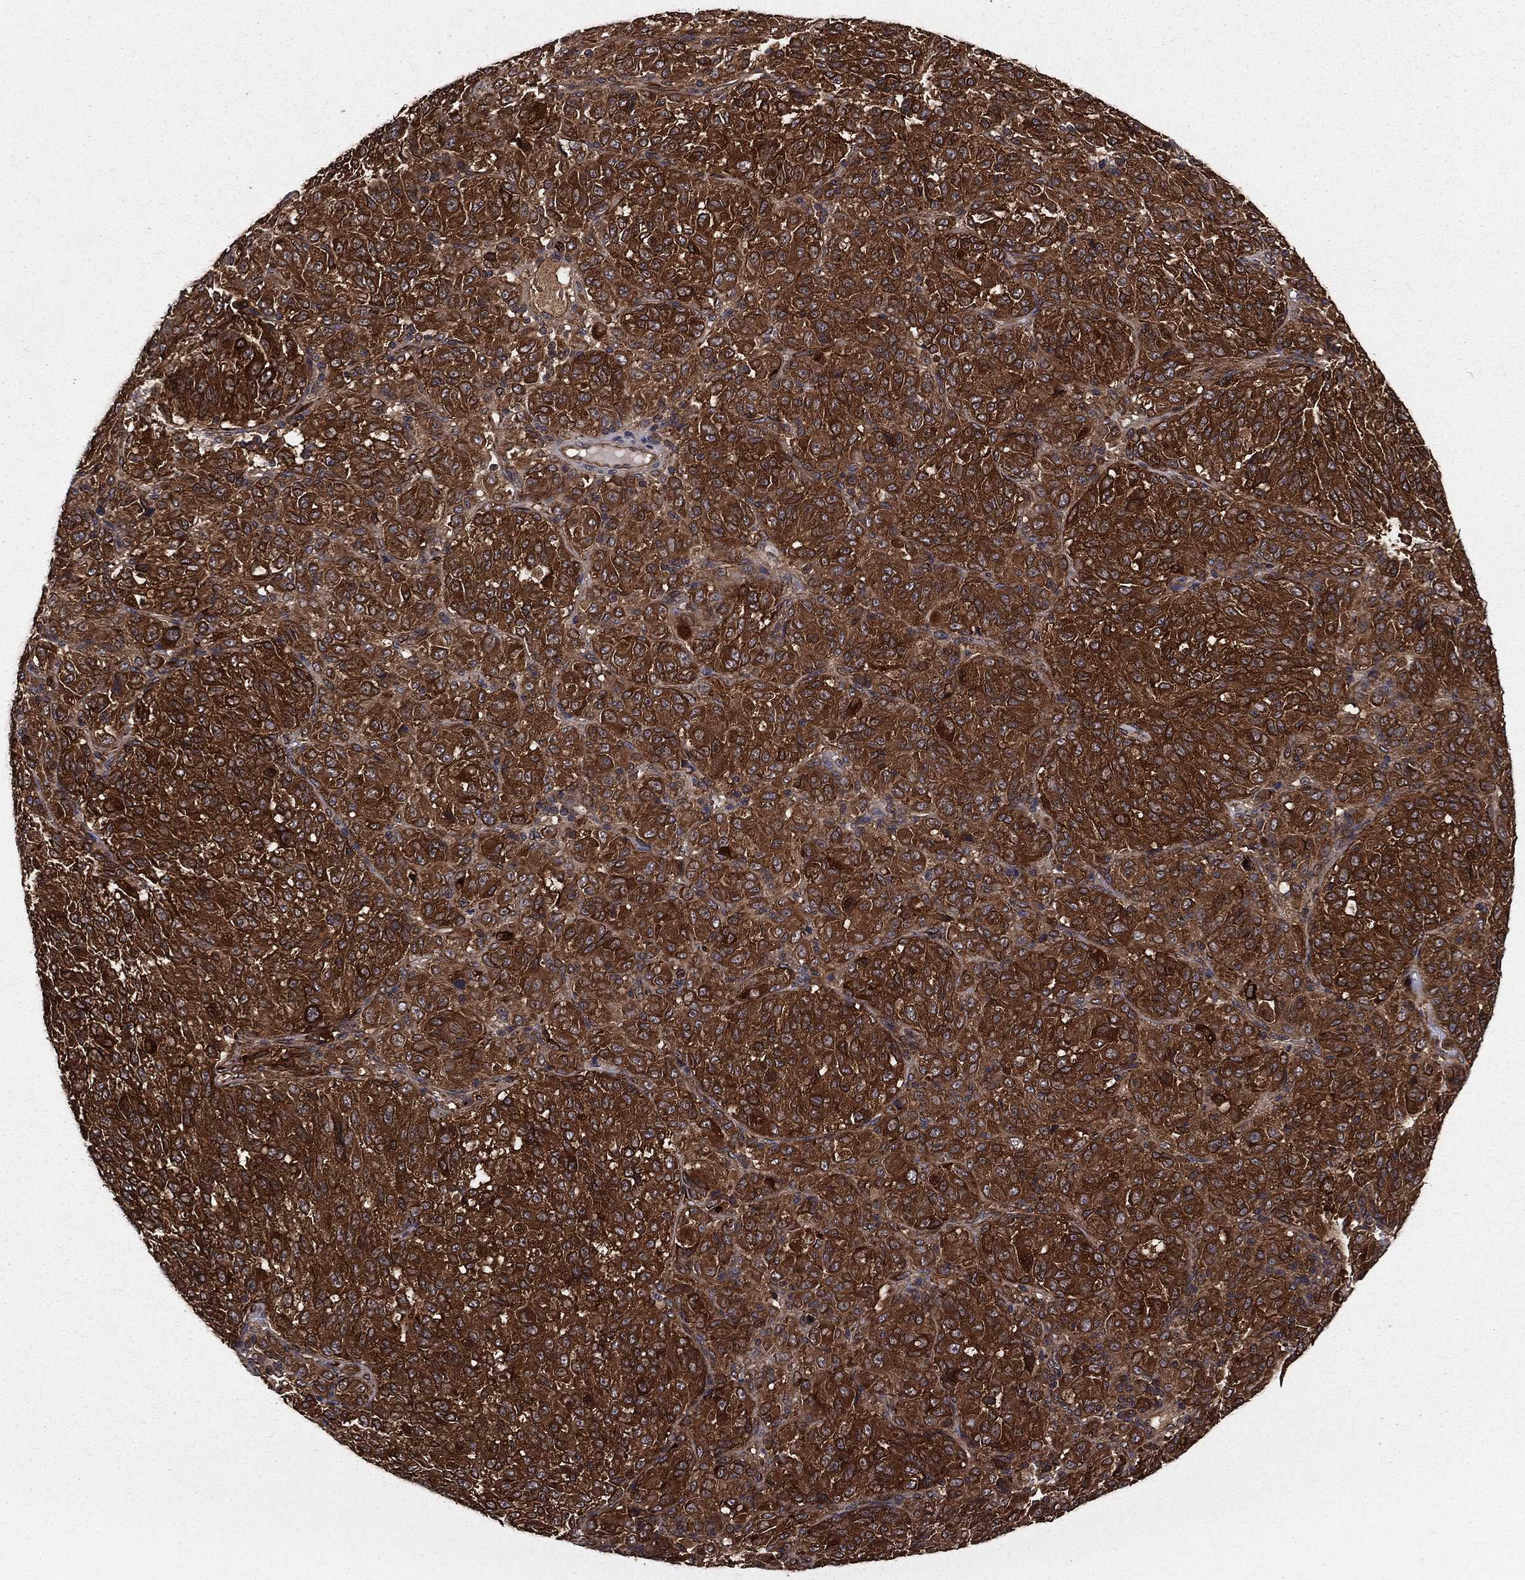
{"staining": {"intensity": "strong", "quantity": ">75%", "location": "cytoplasmic/membranous"}, "tissue": "melanoma", "cell_type": "Tumor cells", "image_type": "cancer", "snomed": [{"axis": "morphology", "description": "Malignant melanoma, Metastatic site"}, {"axis": "topography", "description": "Brain"}], "caption": "Human melanoma stained with a brown dye reveals strong cytoplasmic/membranous positive expression in about >75% of tumor cells.", "gene": "CERT1", "patient": {"sex": "female", "age": 56}}